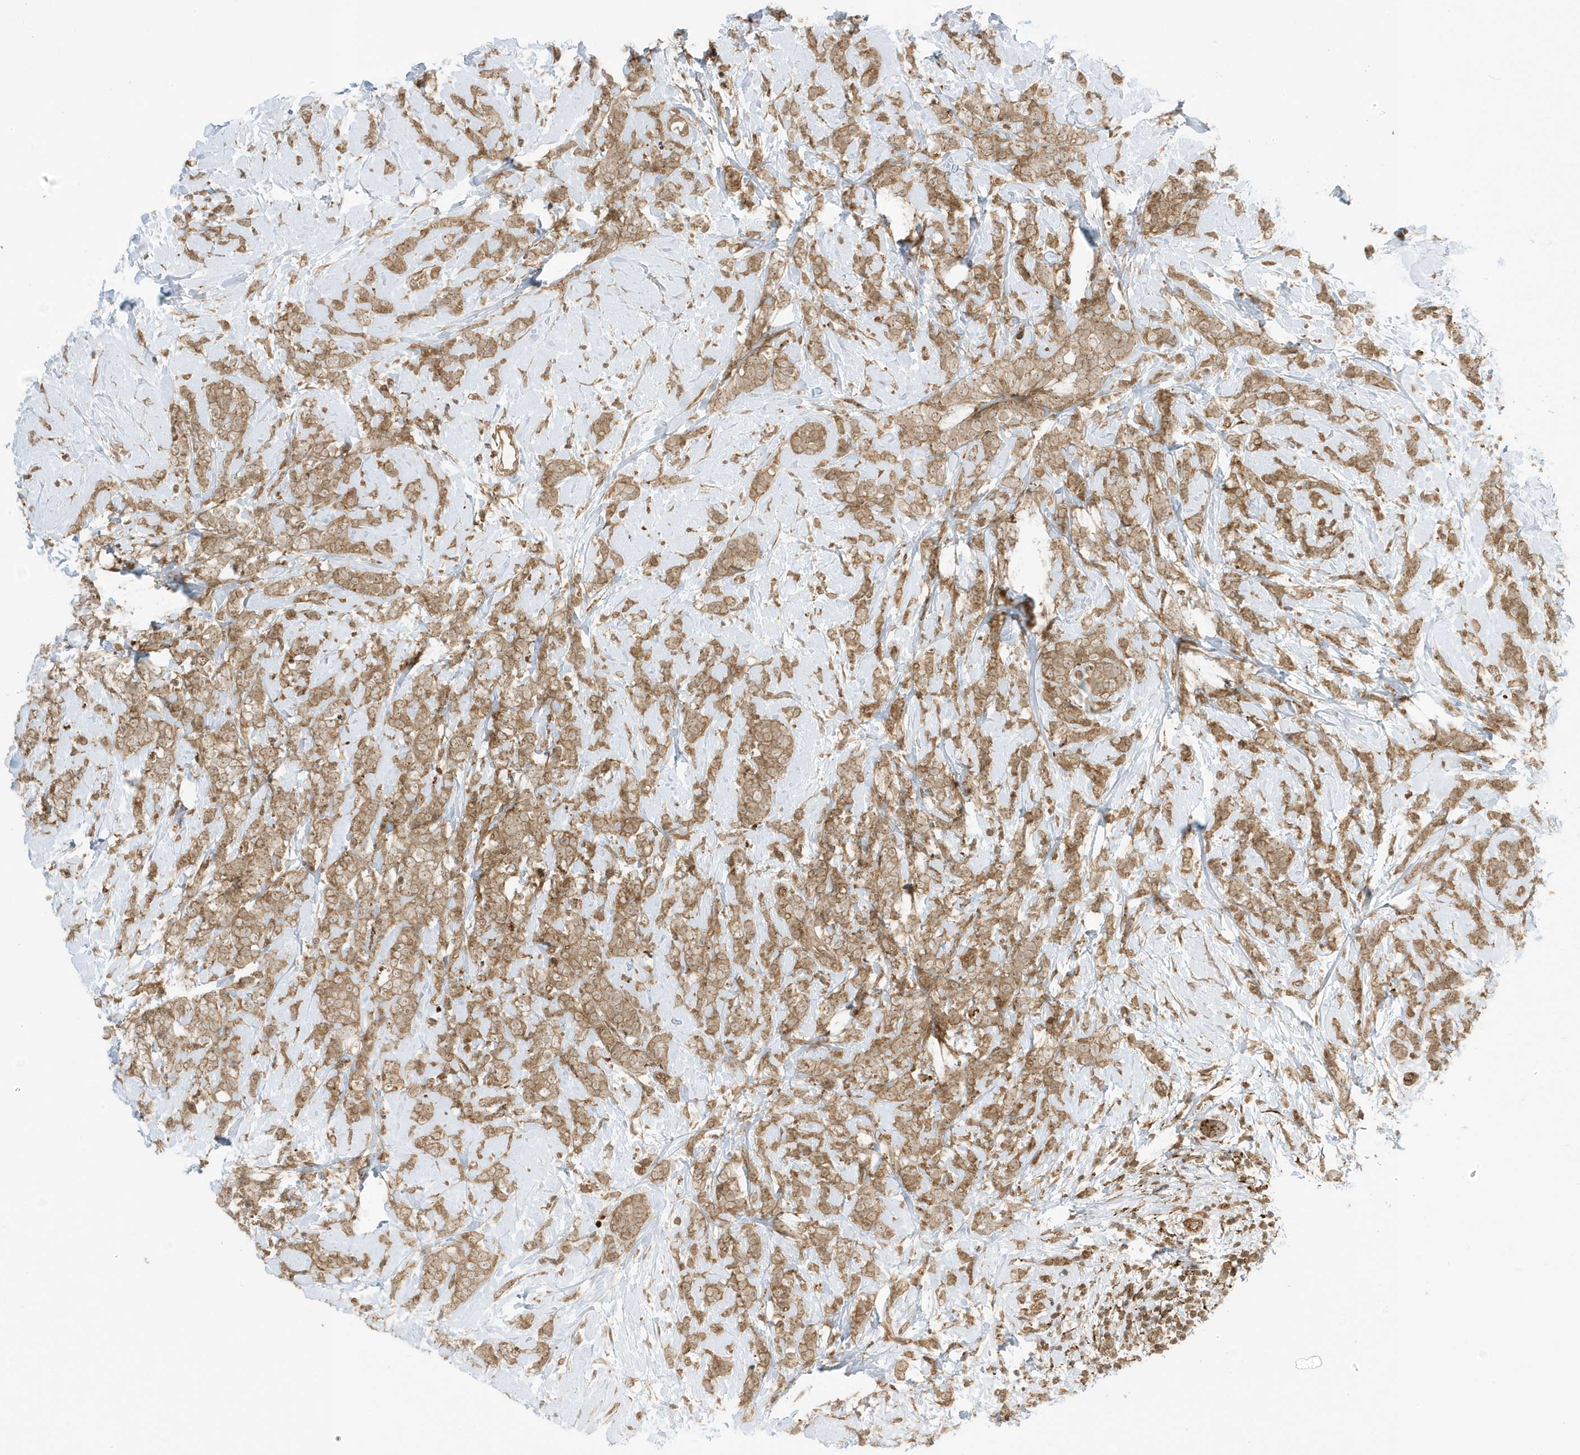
{"staining": {"intensity": "moderate", "quantity": ">75%", "location": "cytoplasmic/membranous"}, "tissue": "breast cancer", "cell_type": "Tumor cells", "image_type": "cancer", "snomed": [{"axis": "morphology", "description": "Lobular carcinoma"}, {"axis": "topography", "description": "Breast"}], "caption": "High-magnification brightfield microscopy of breast lobular carcinoma stained with DAB (3,3'-diaminobenzidine) (brown) and counterstained with hematoxylin (blue). tumor cells exhibit moderate cytoplasmic/membranous positivity is appreciated in about>75% of cells. The staining was performed using DAB (3,3'-diaminobenzidine) to visualize the protein expression in brown, while the nuclei were stained in blue with hematoxylin (Magnification: 20x).", "gene": "DHX36", "patient": {"sex": "female", "age": 58}}